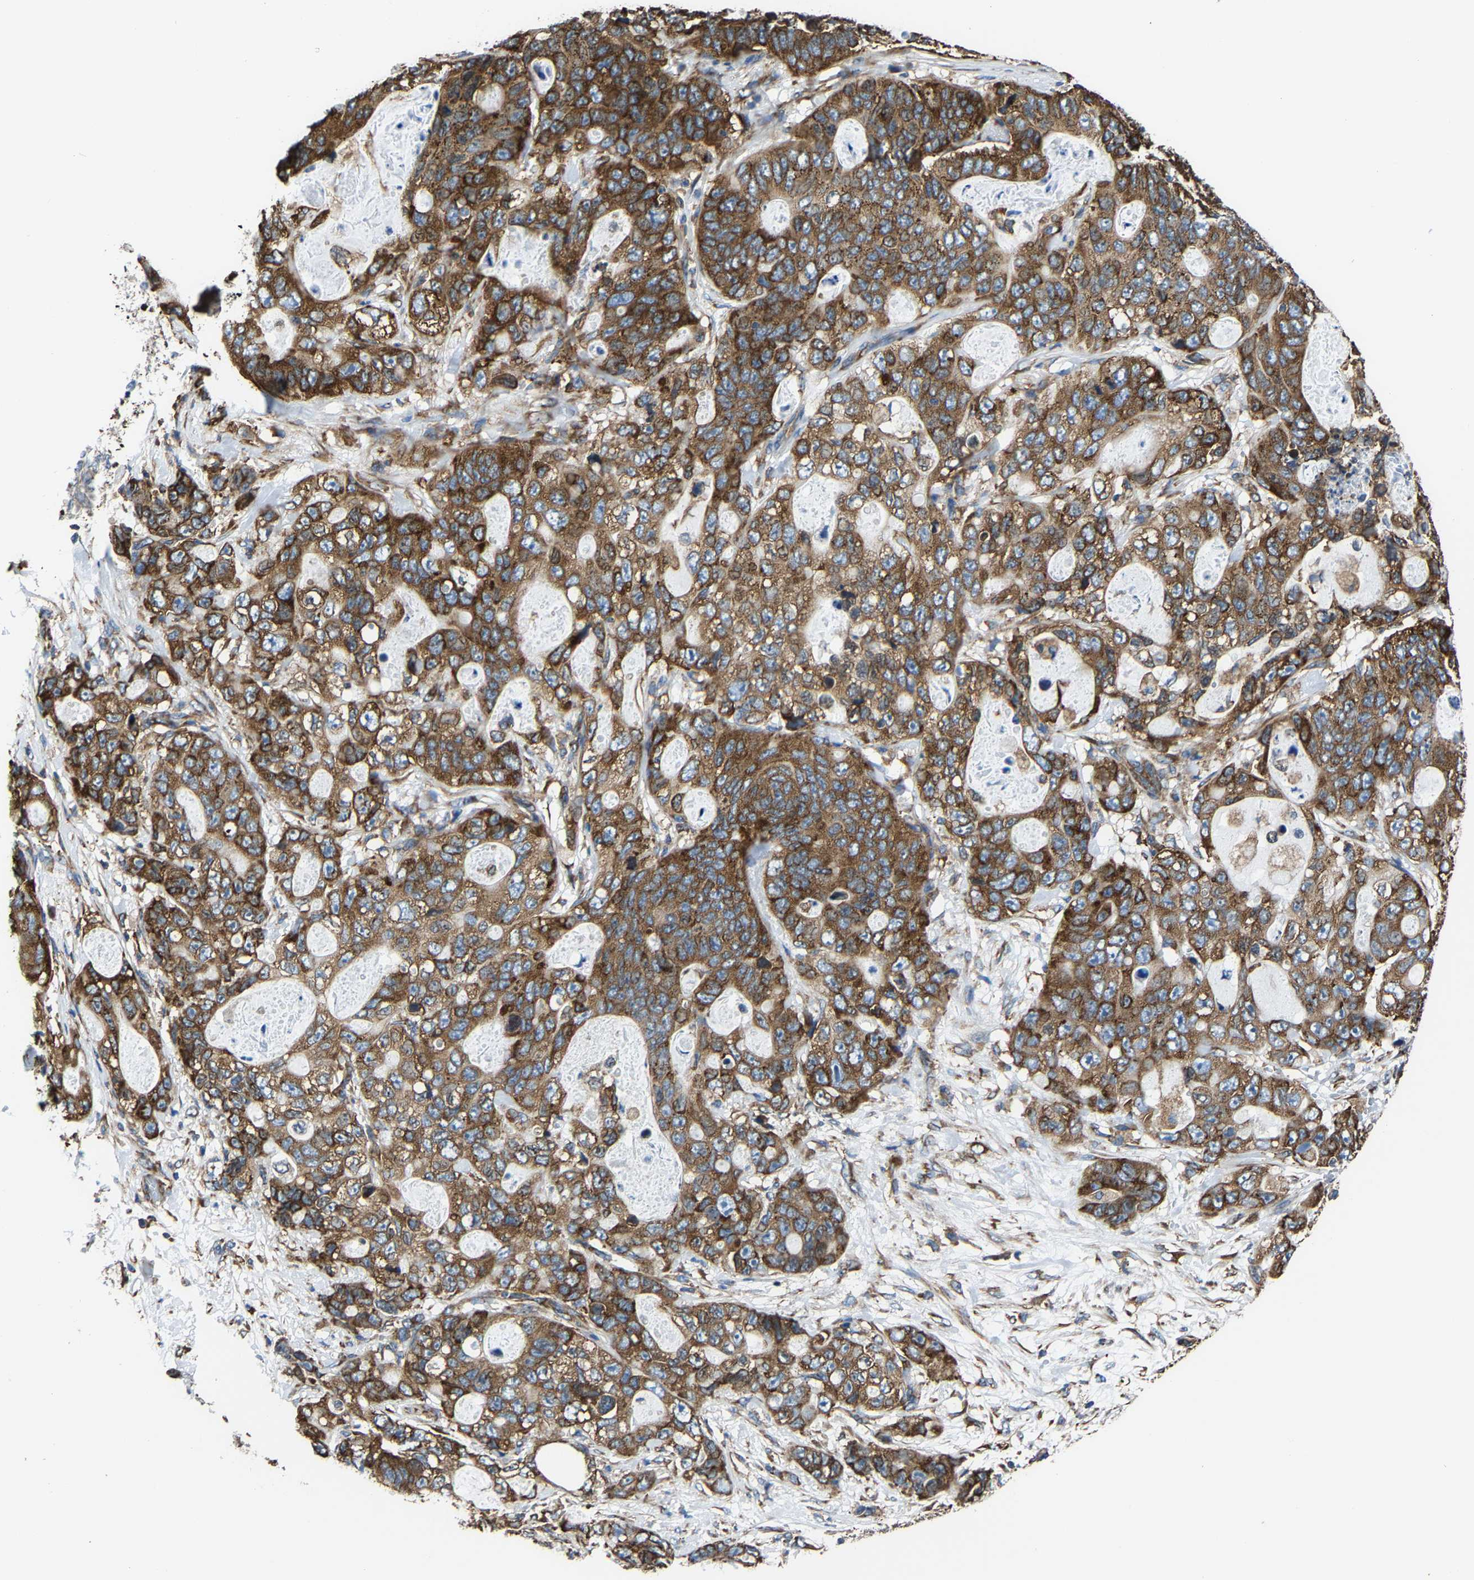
{"staining": {"intensity": "strong", "quantity": ">75%", "location": "cytoplasmic/membranous"}, "tissue": "stomach cancer", "cell_type": "Tumor cells", "image_type": "cancer", "snomed": [{"axis": "morphology", "description": "Normal tissue, NOS"}, {"axis": "morphology", "description": "Adenocarcinoma, NOS"}, {"axis": "topography", "description": "Stomach"}], "caption": "Stomach cancer (adenocarcinoma) stained with a protein marker demonstrates strong staining in tumor cells.", "gene": "G3BP2", "patient": {"sex": "female", "age": 89}}